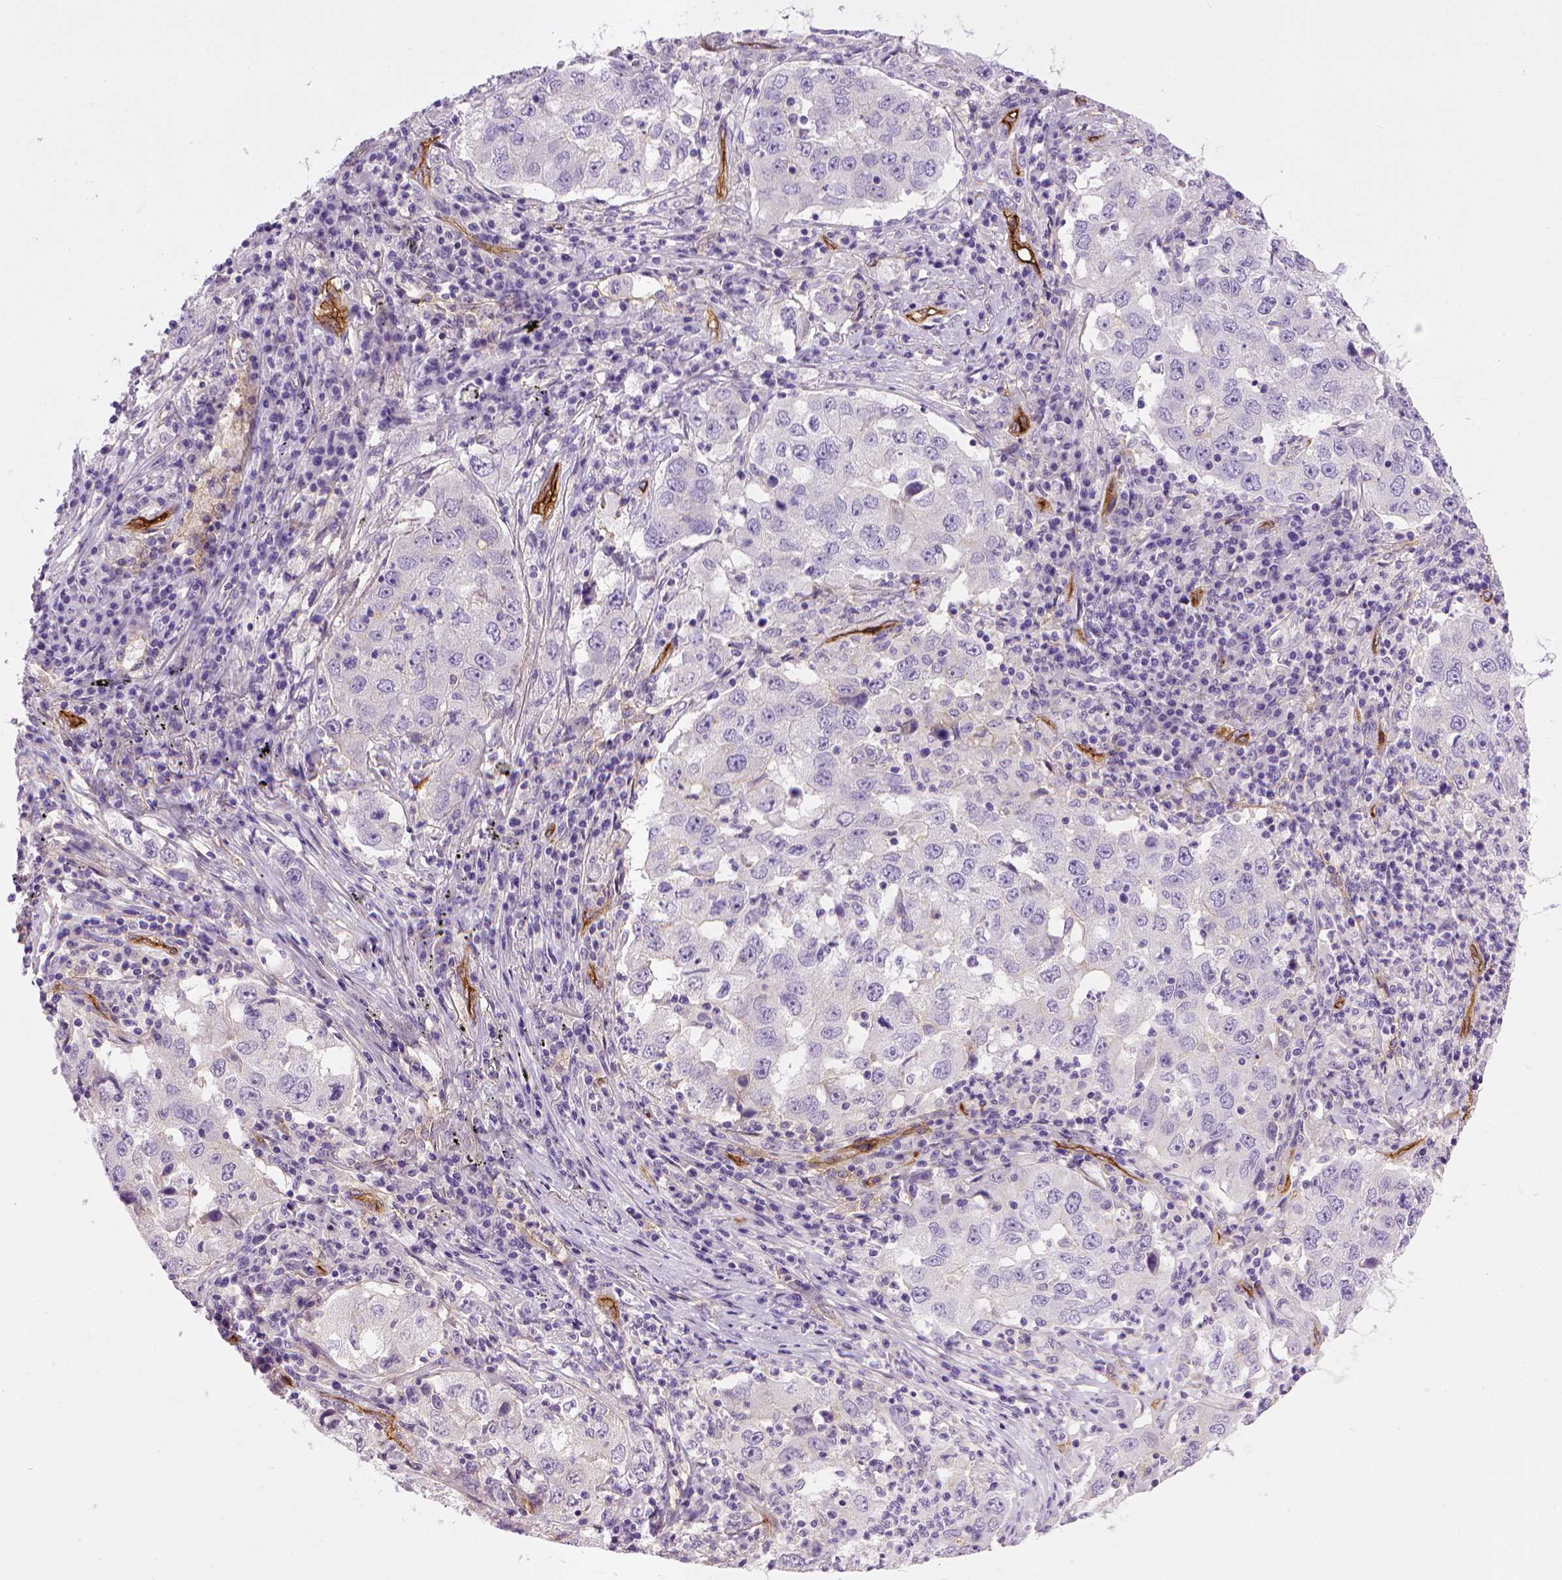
{"staining": {"intensity": "negative", "quantity": "none", "location": "none"}, "tissue": "lung cancer", "cell_type": "Tumor cells", "image_type": "cancer", "snomed": [{"axis": "morphology", "description": "Adenocarcinoma, NOS"}, {"axis": "topography", "description": "Lung"}], "caption": "IHC histopathology image of neoplastic tissue: human adenocarcinoma (lung) stained with DAB (3,3'-diaminobenzidine) shows no significant protein staining in tumor cells.", "gene": "ENG", "patient": {"sex": "male", "age": 73}}